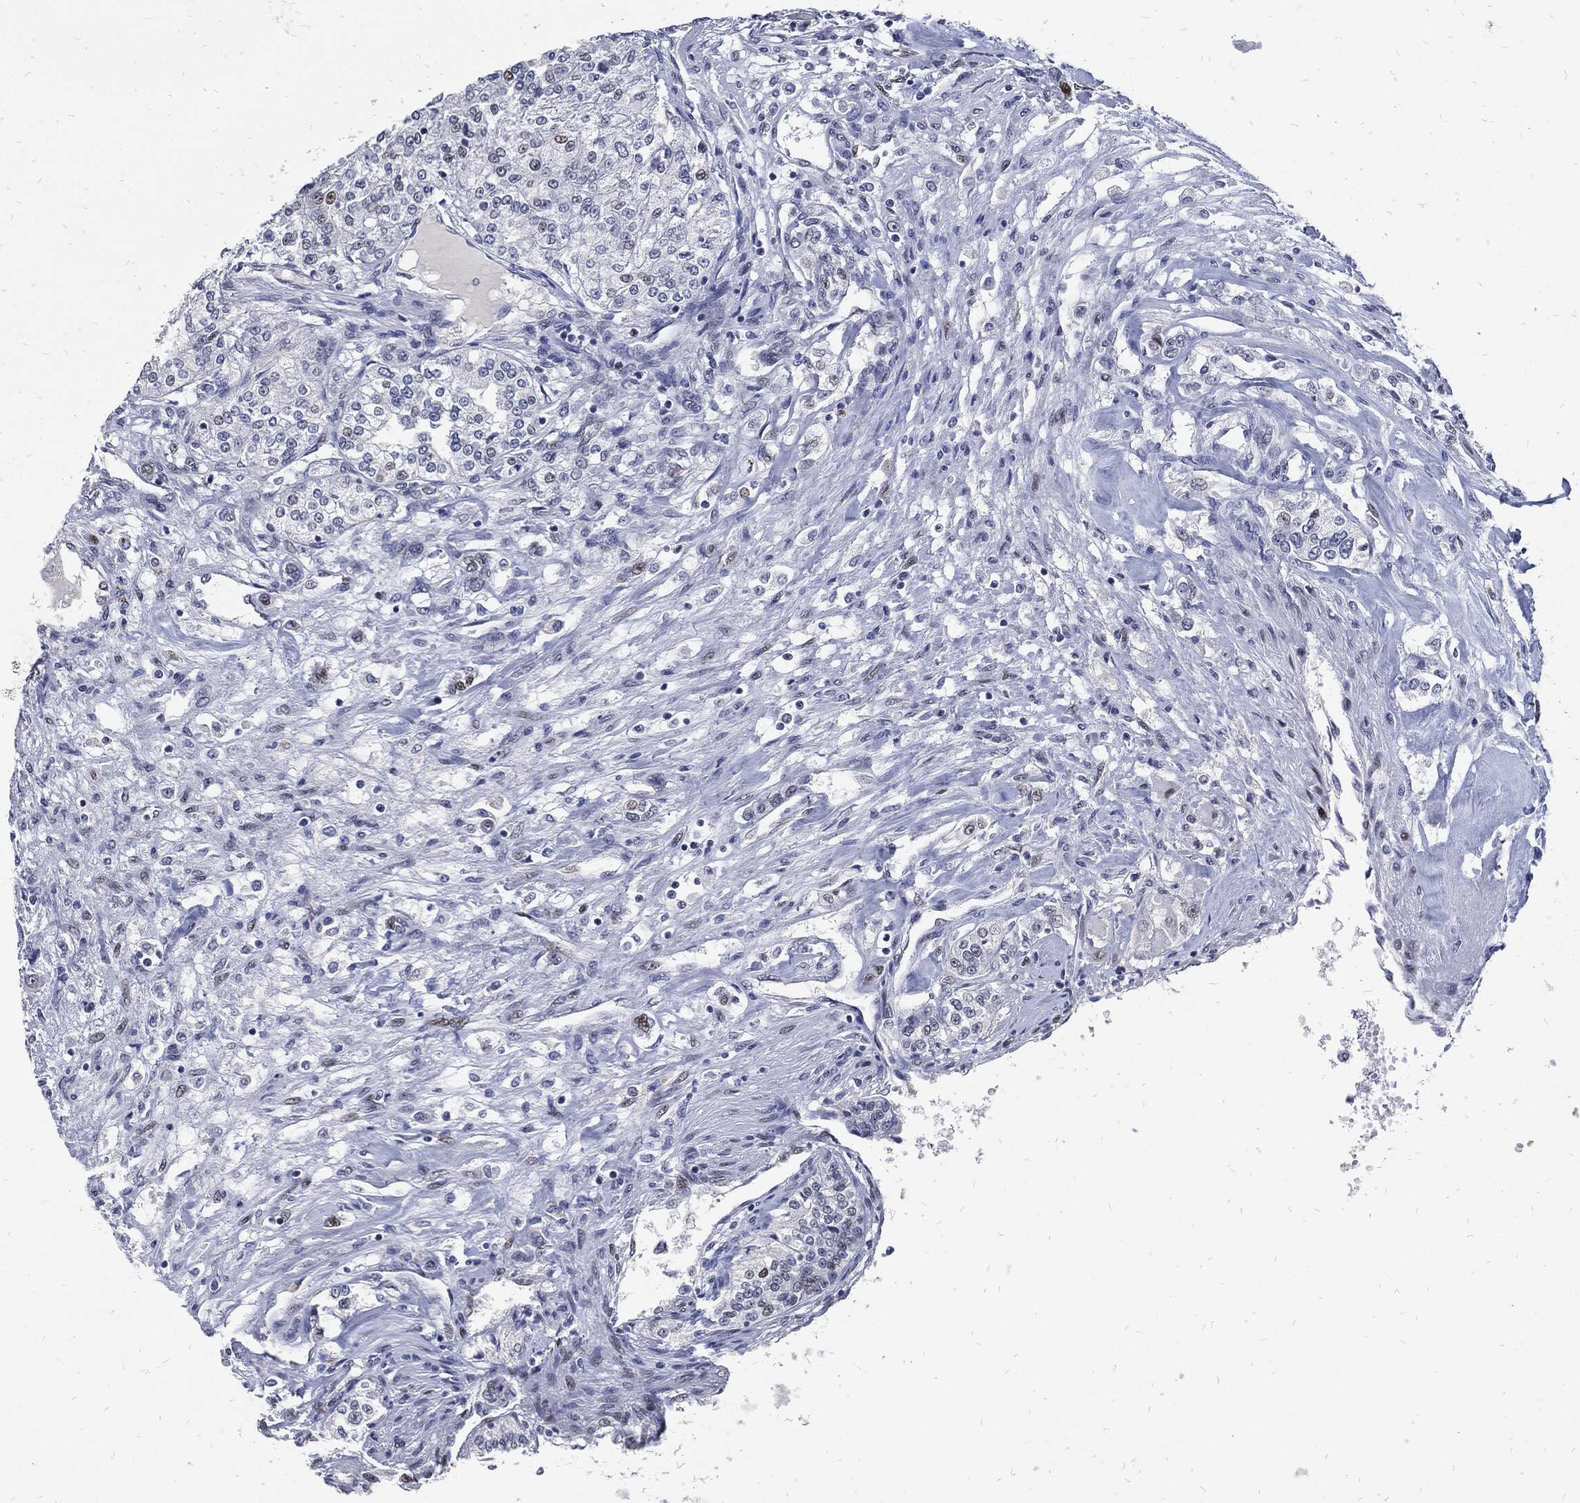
{"staining": {"intensity": "negative", "quantity": "none", "location": "none"}, "tissue": "renal cancer", "cell_type": "Tumor cells", "image_type": "cancer", "snomed": [{"axis": "morphology", "description": "Adenocarcinoma, NOS"}, {"axis": "topography", "description": "Kidney"}], "caption": "Protein analysis of renal cancer exhibits no significant positivity in tumor cells.", "gene": "JUN", "patient": {"sex": "female", "age": 63}}